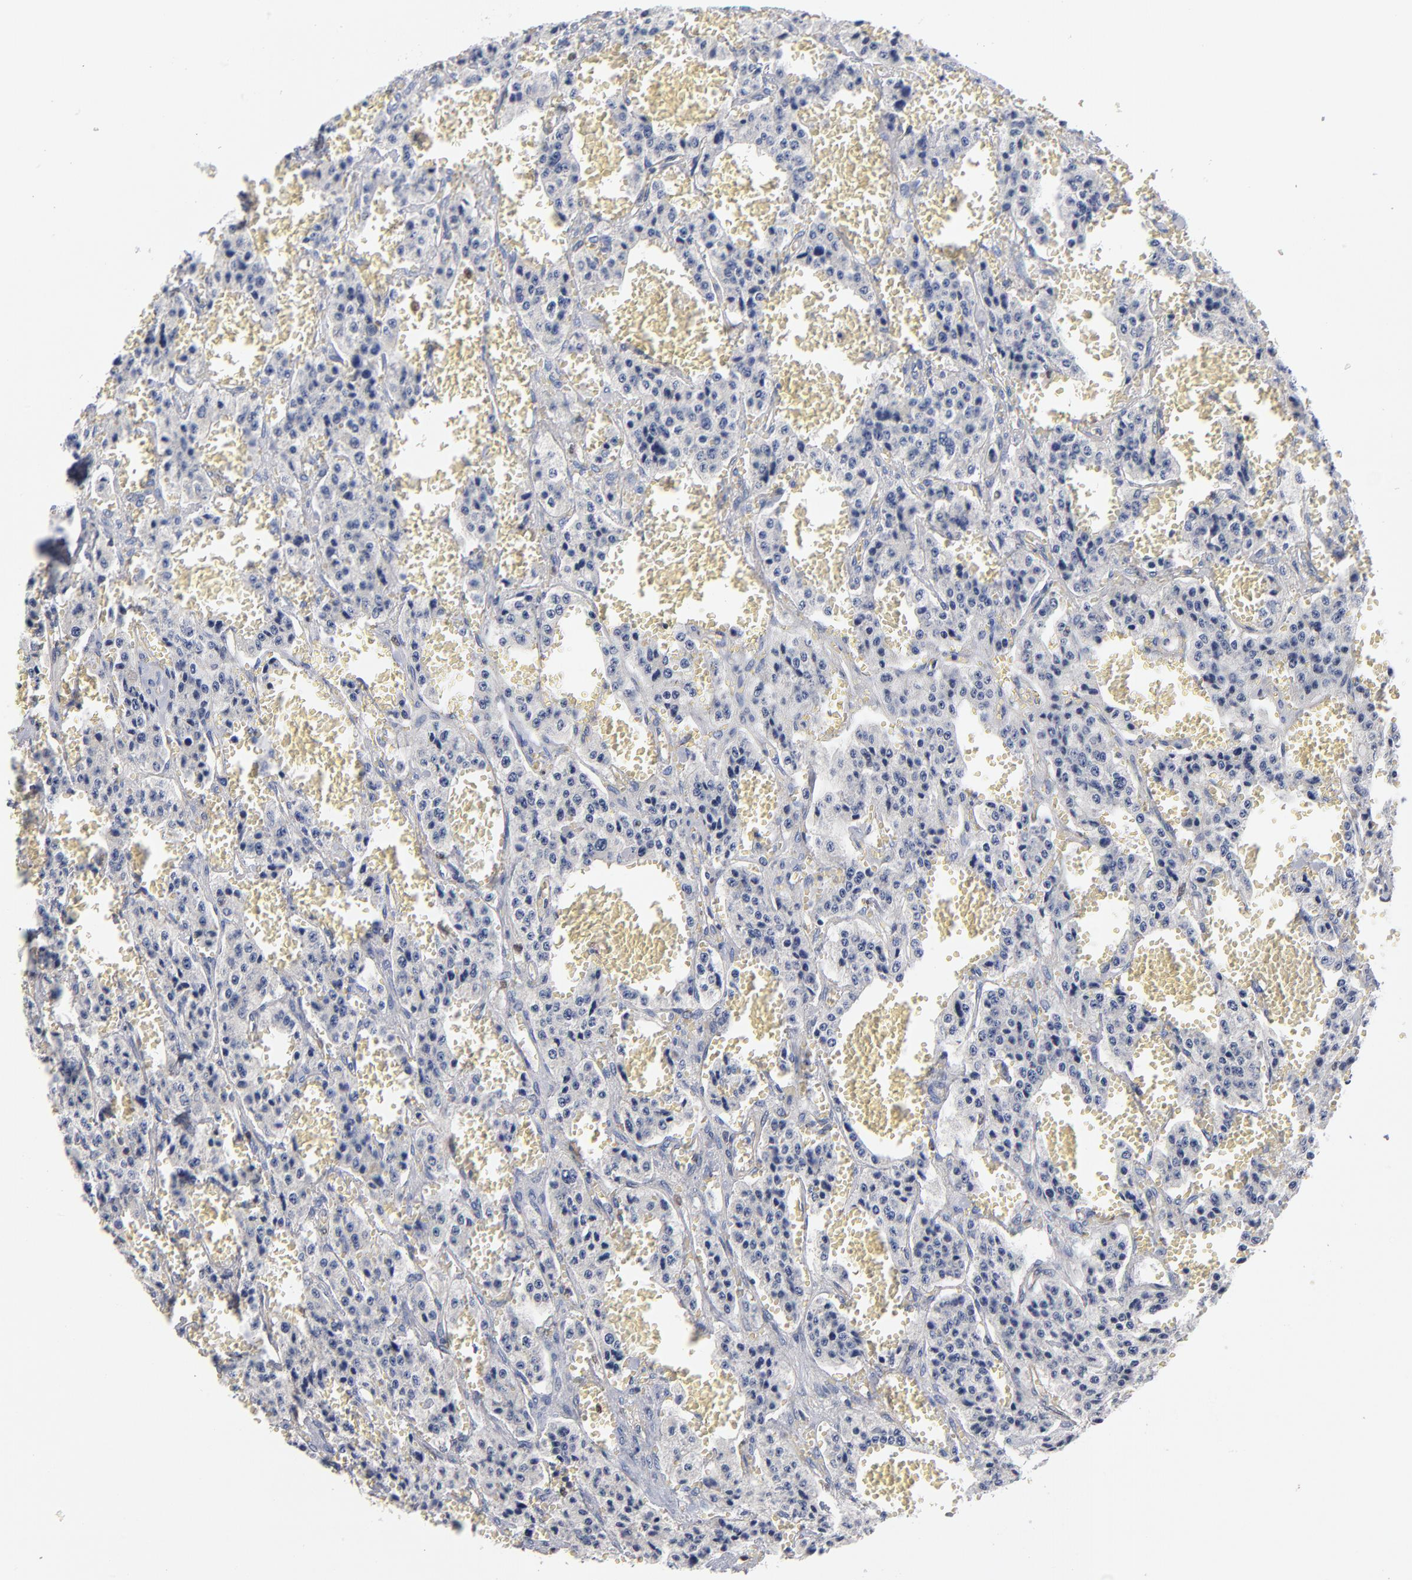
{"staining": {"intensity": "negative", "quantity": "none", "location": "none"}, "tissue": "carcinoid", "cell_type": "Tumor cells", "image_type": "cancer", "snomed": [{"axis": "morphology", "description": "Carcinoid, malignant, NOS"}, {"axis": "topography", "description": "Small intestine"}], "caption": "Carcinoid (malignant) stained for a protein using IHC shows no staining tumor cells.", "gene": "ARHGEF6", "patient": {"sex": "male", "age": 52}}